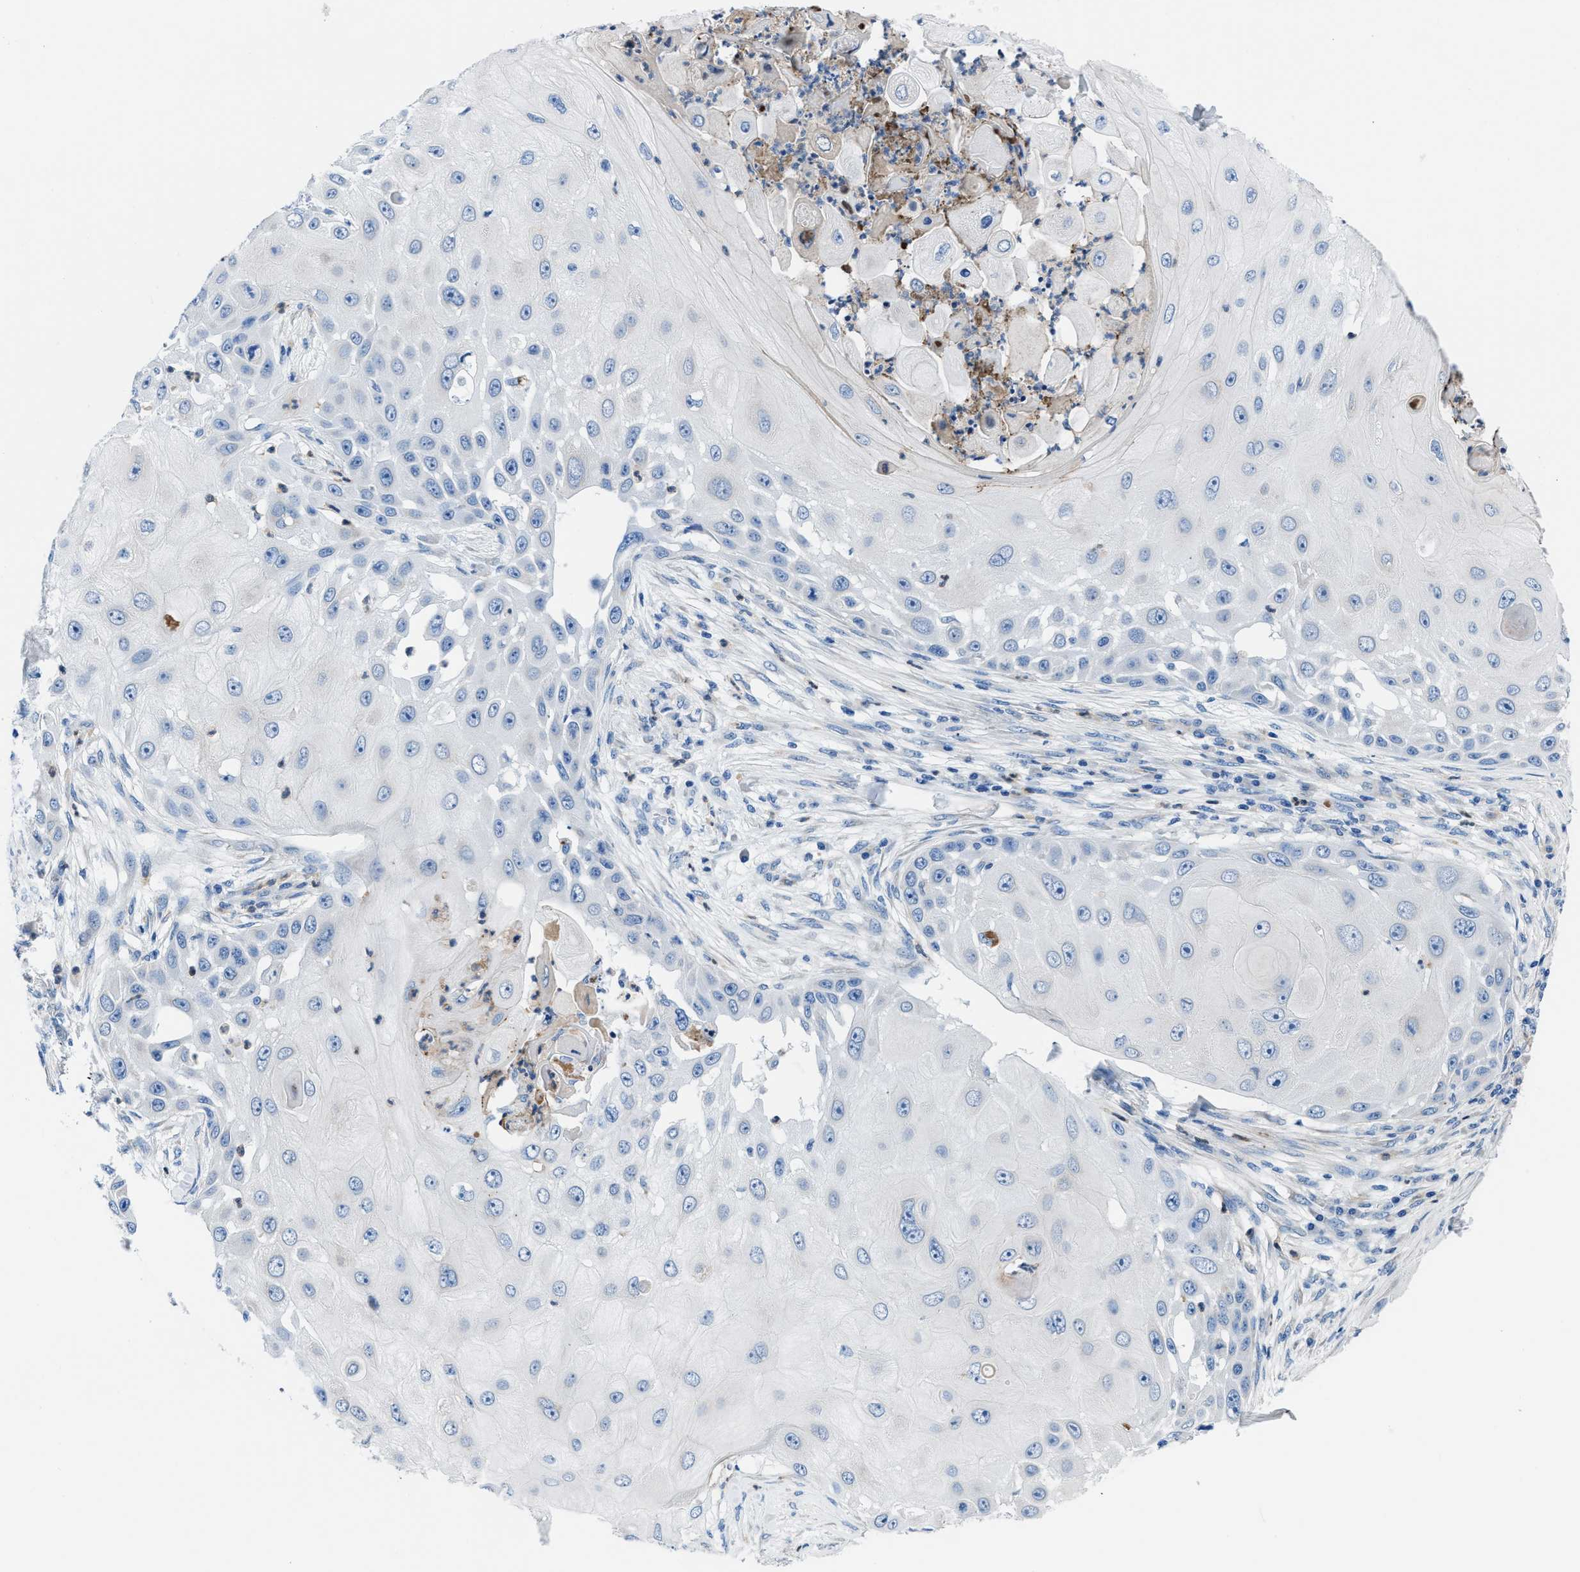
{"staining": {"intensity": "negative", "quantity": "none", "location": "none"}, "tissue": "skin cancer", "cell_type": "Tumor cells", "image_type": "cancer", "snomed": [{"axis": "morphology", "description": "Squamous cell carcinoma, NOS"}, {"axis": "topography", "description": "Skin"}], "caption": "DAB immunohistochemical staining of human skin cancer (squamous cell carcinoma) reveals no significant expression in tumor cells. (DAB (3,3'-diaminobenzidine) immunohistochemistry (IHC) with hematoxylin counter stain).", "gene": "ITPR1", "patient": {"sex": "female", "age": 44}}